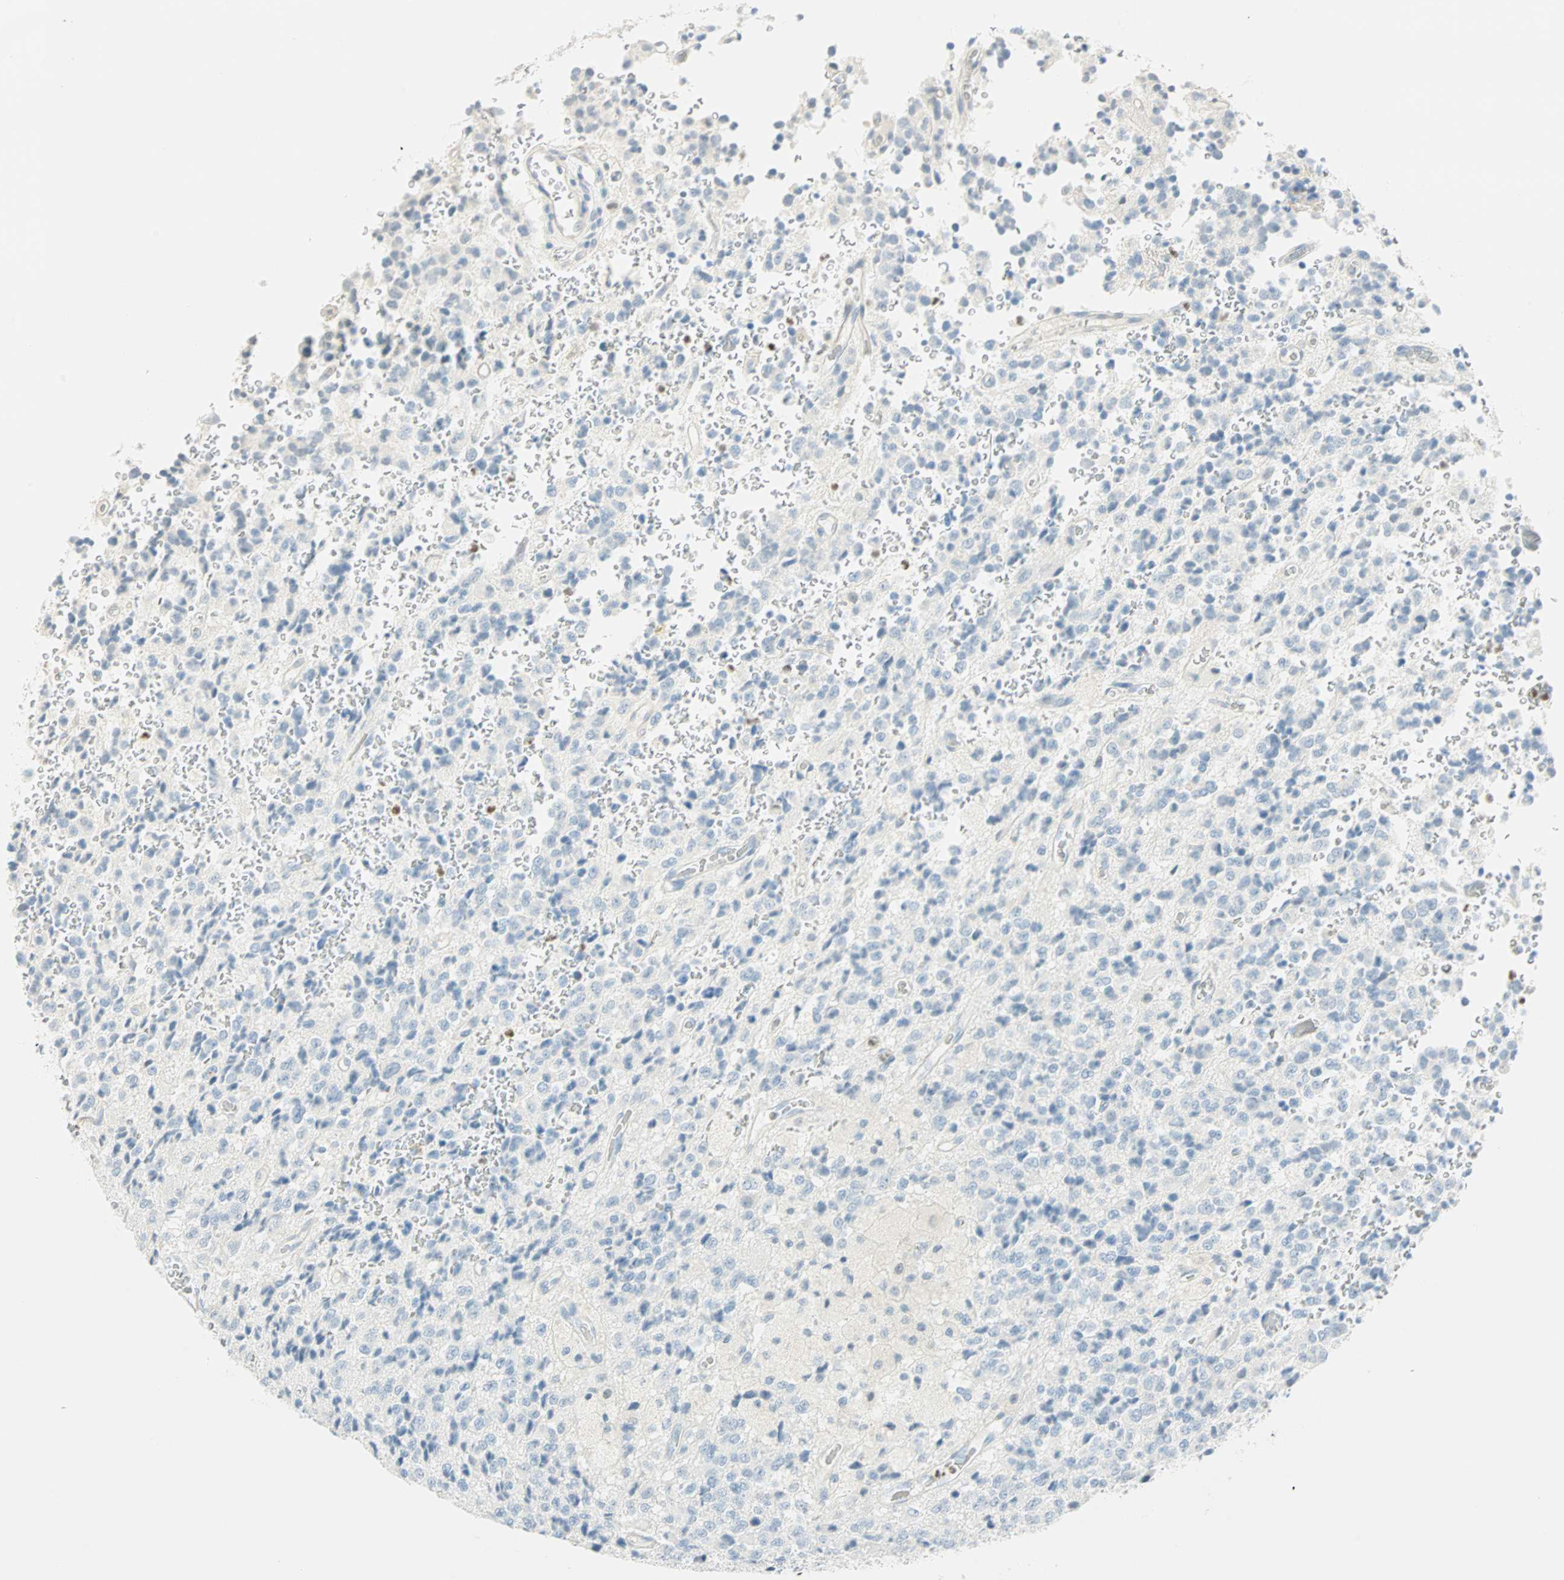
{"staining": {"intensity": "negative", "quantity": "none", "location": "none"}, "tissue": "glioma", "cell_type": "Tumor cells", "image_type": "cancer", "snomed": [{"axis": "morphology", "description": "Glioma, malignant, High grade"}, {"axis": "topography", "description": "pancreas cauda"}], "caption": "Tumor cells show no significant protein expression in glioma. (DAB immunohistochemistry visualized using brightfield microscopy, high magnification).", "gene": "MLLT10", "patient": {"sex": "male", "age": 60}}